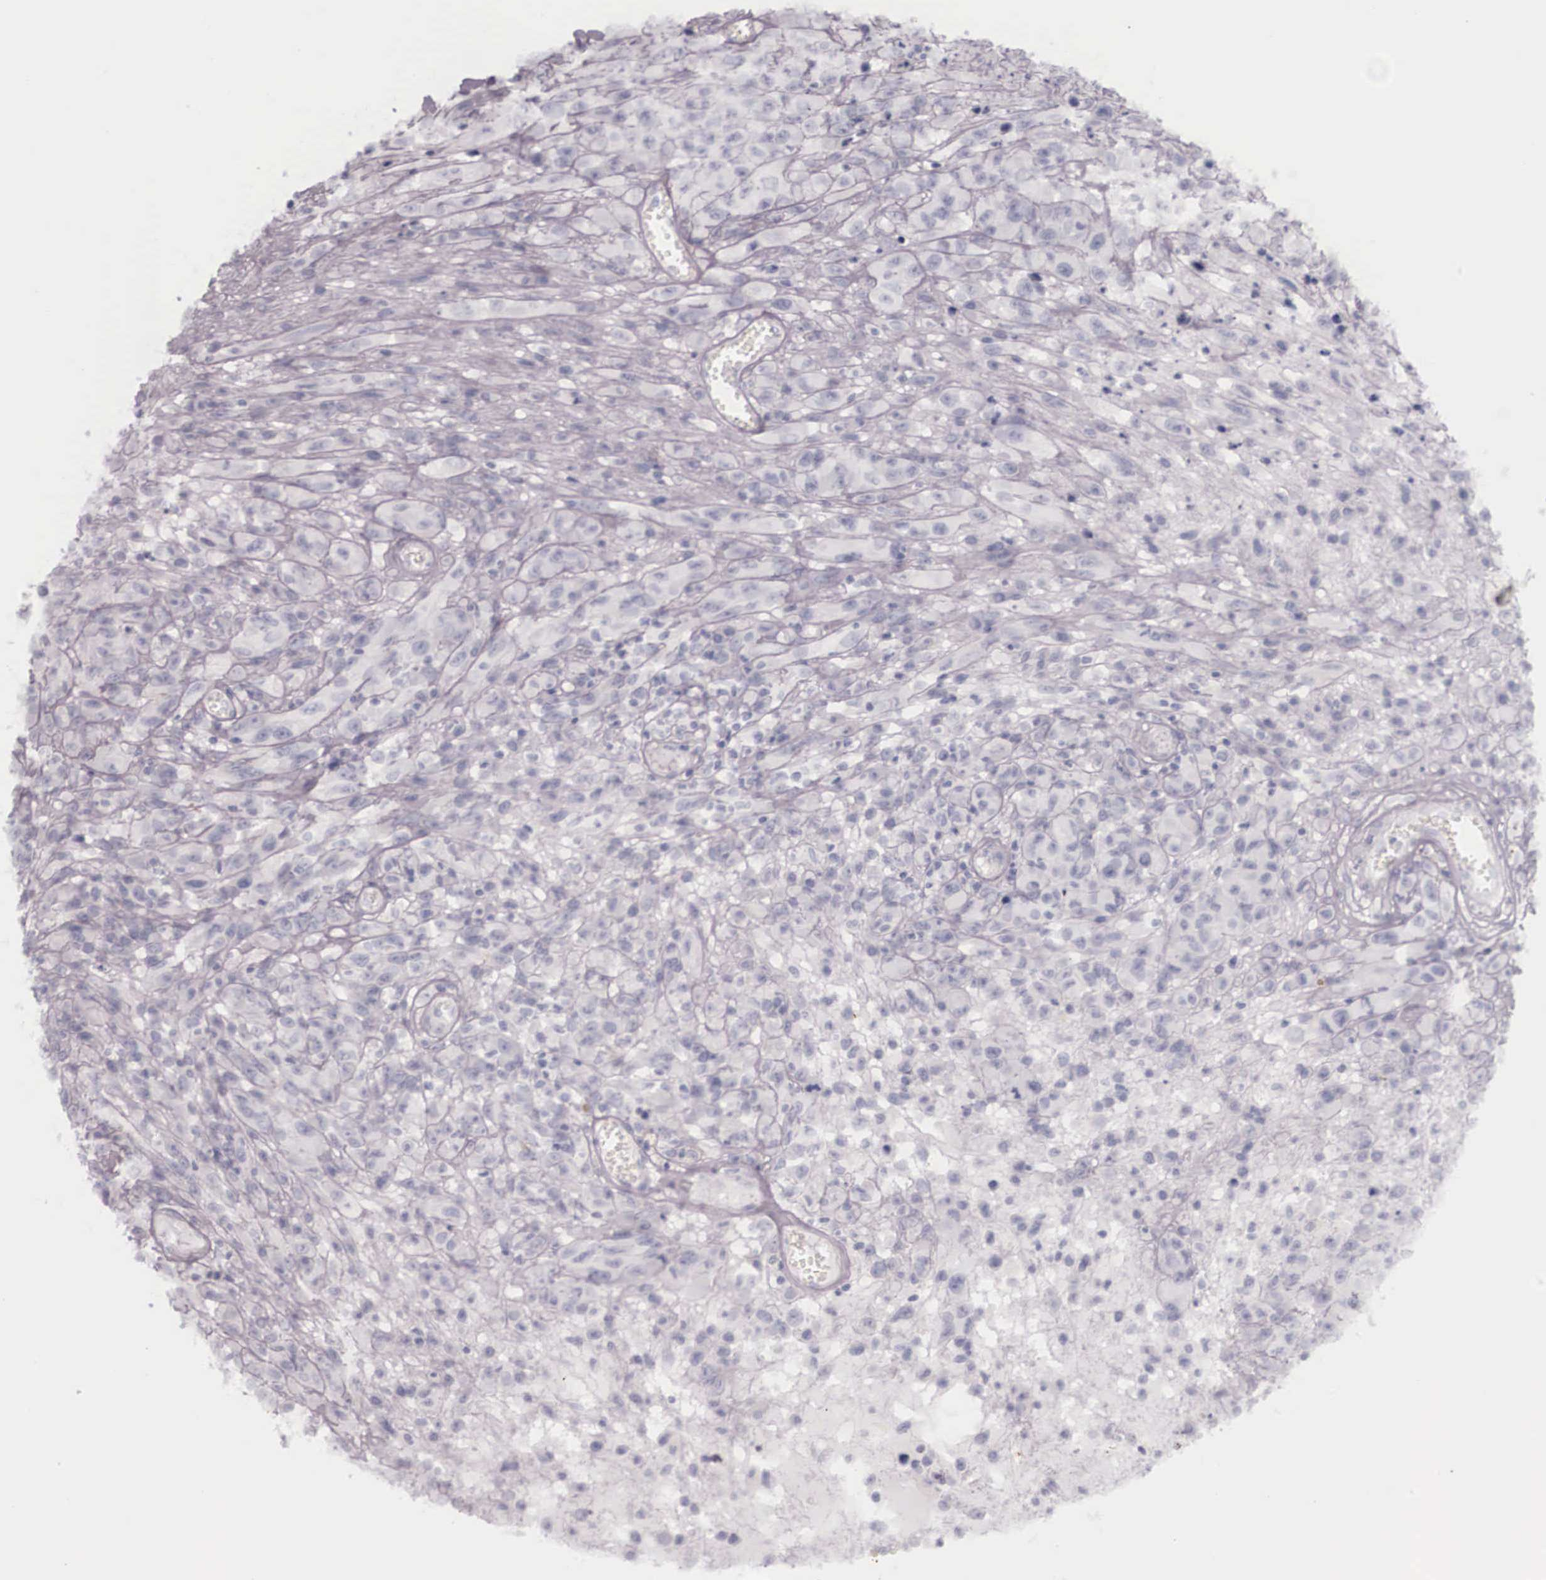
{"staining": {"intensity": "negative", "quantity": "none", "location": "none"}, "tissue": "melanoma", "cell_type": "Tumor cells", "image_type": "cancer", "snomed": [{"axis": "morphology", "description": "Malignant melanoma, NOS"}, {"axis": "topography", "description": "Skin"}], "caption": "Immunohistochemical staining of human melanoma exhibits no significant positivity in tumor cells. Brightfield microscopy of immunohistochemistry (IHC) stained with DAB (3,3'-diaminobenzidine) (brown) and hematoxylin (blue), captured at high magnification.", "gene": "KRT14", "patient": {"sex": "male", "age": 51}}